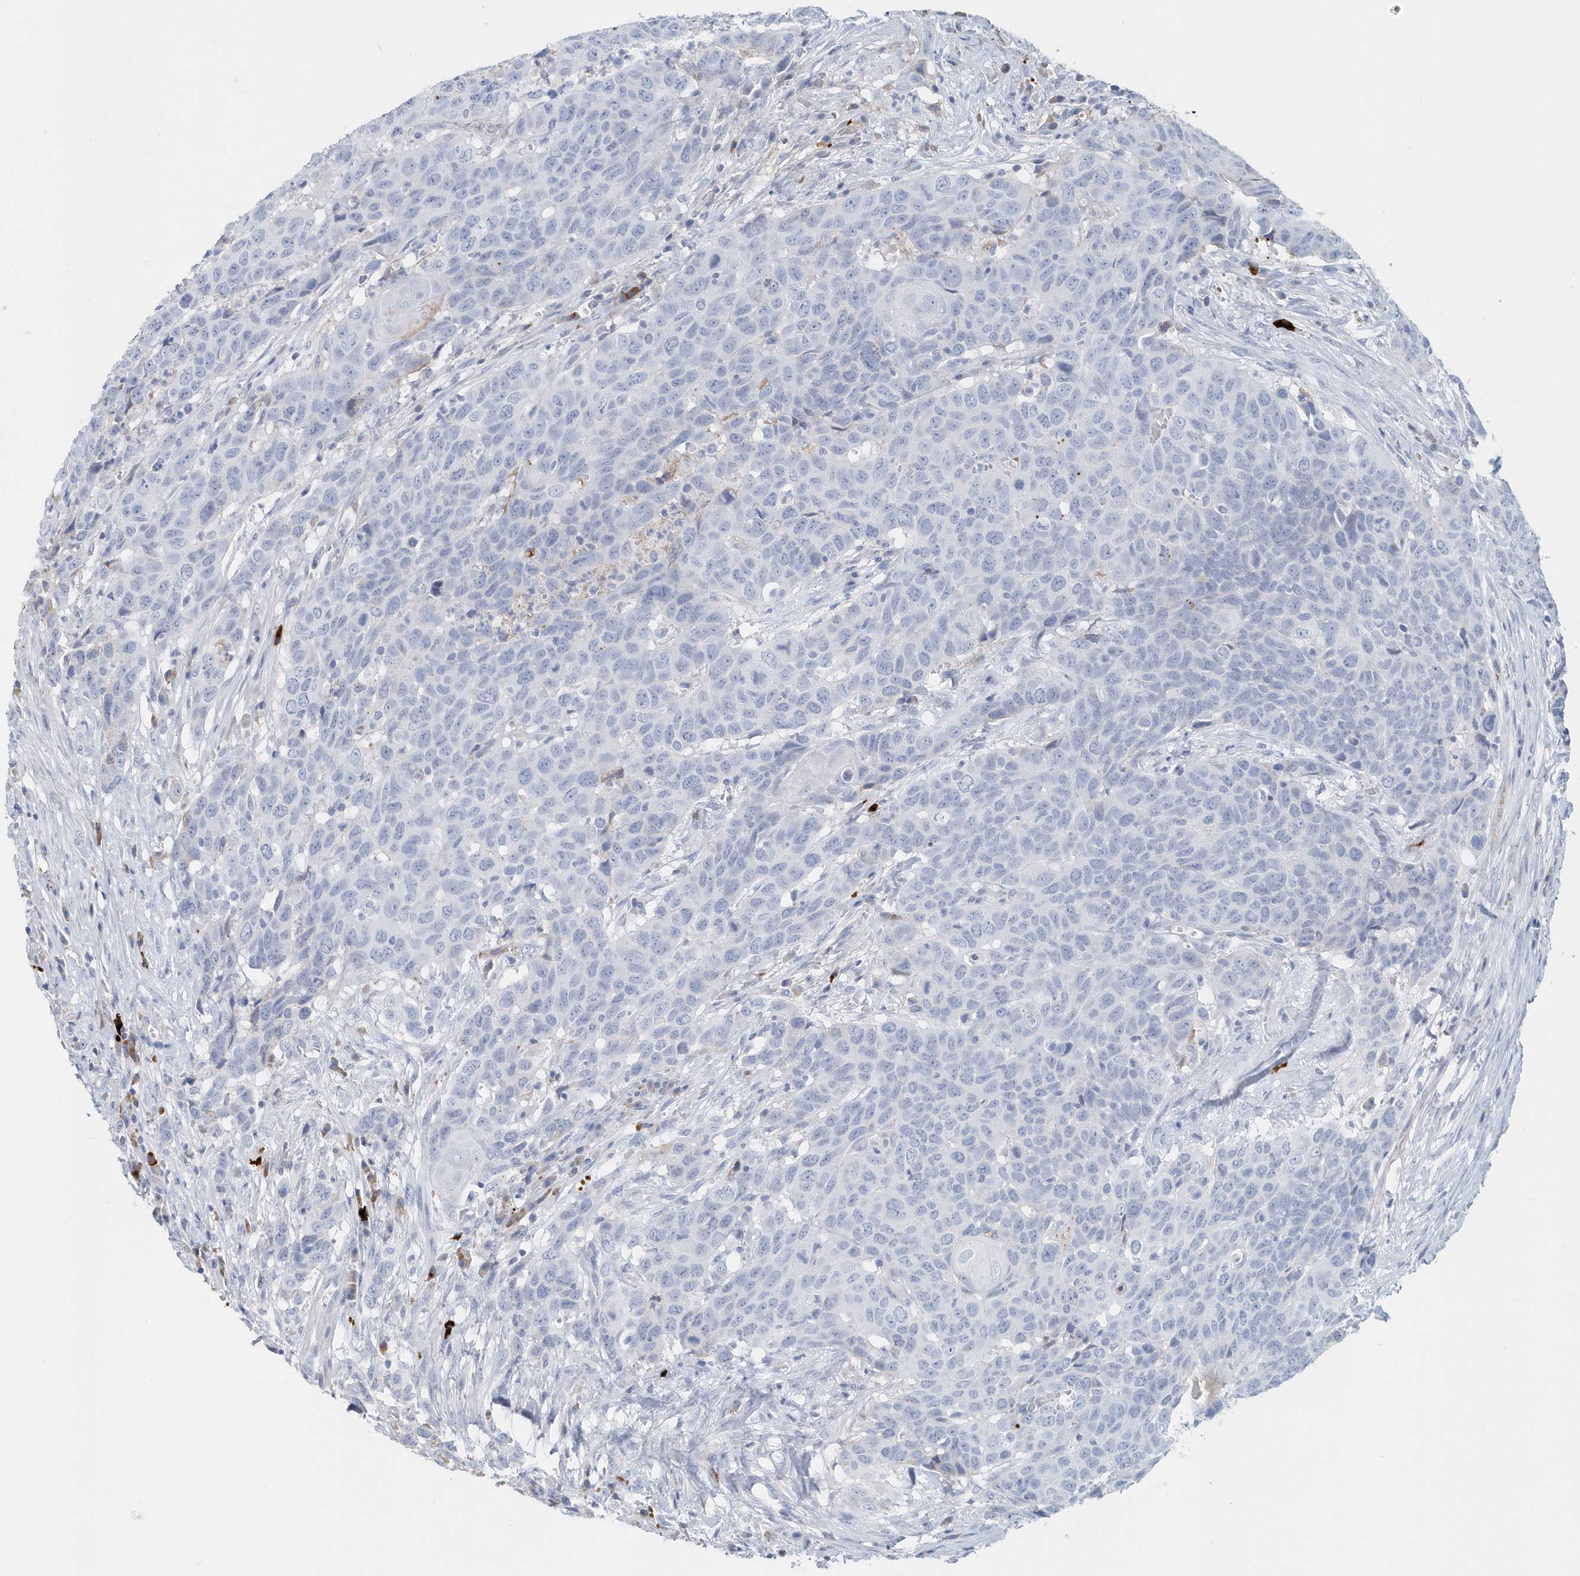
{"staining": {"intensity": "negative", "quantity": "none", "location": "none"}, "tissue": "head and neck cancer", "cell_type": "Tumor cells", "image_type": "cancer", "snomed": [{"axis": "morphology", "description": "Squamous cell carcinoma, NOS"}, {"axis": "topography", "description": "Head-Neck"}], "caption": "A photomicrograph of head and neck cancer stained for a protein displays no brown staining in tumor cells.", "gene": "JCHAIN", "patient": {"sex": "male", "age": 66}}